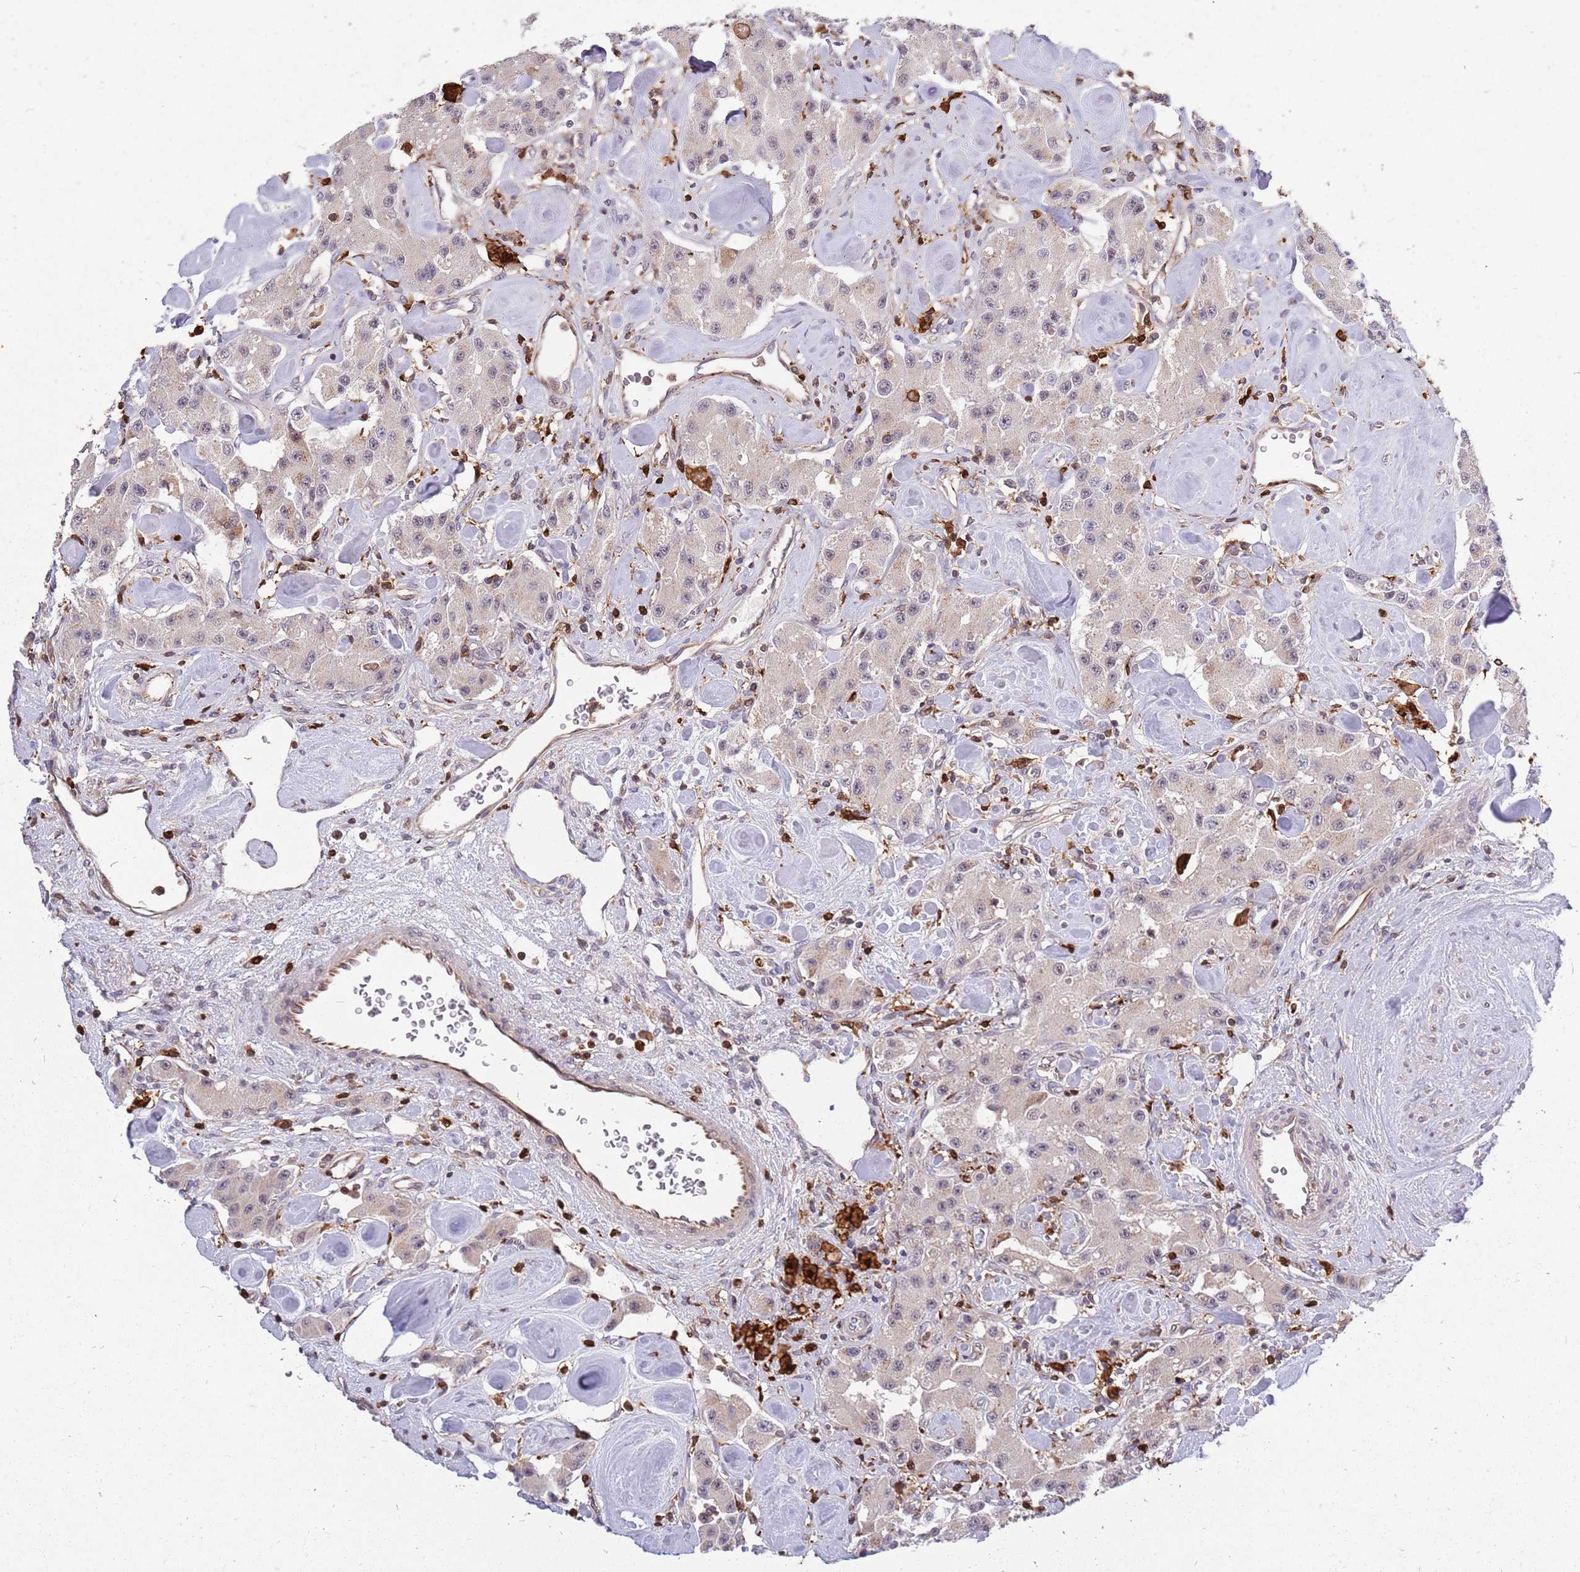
{"staining": {"intensity": "weak", "quantity": "<25%", "location": "cytoplasmic/membranous"}, "tissue": "carcinoid", "cell_type": "Tumor cells", "image_type": "cancer", "snomed": [{"axis": "morphology", "description": "Carcinoid, malignant, NOS"}, {"axis": "topography", "description": "Pancreas"}], "caption": "The histopathology image displays no staining of tumor cells in carcinoid.", "gene": "CCNJL", "patient": {"sex": "male", "age": 41}}